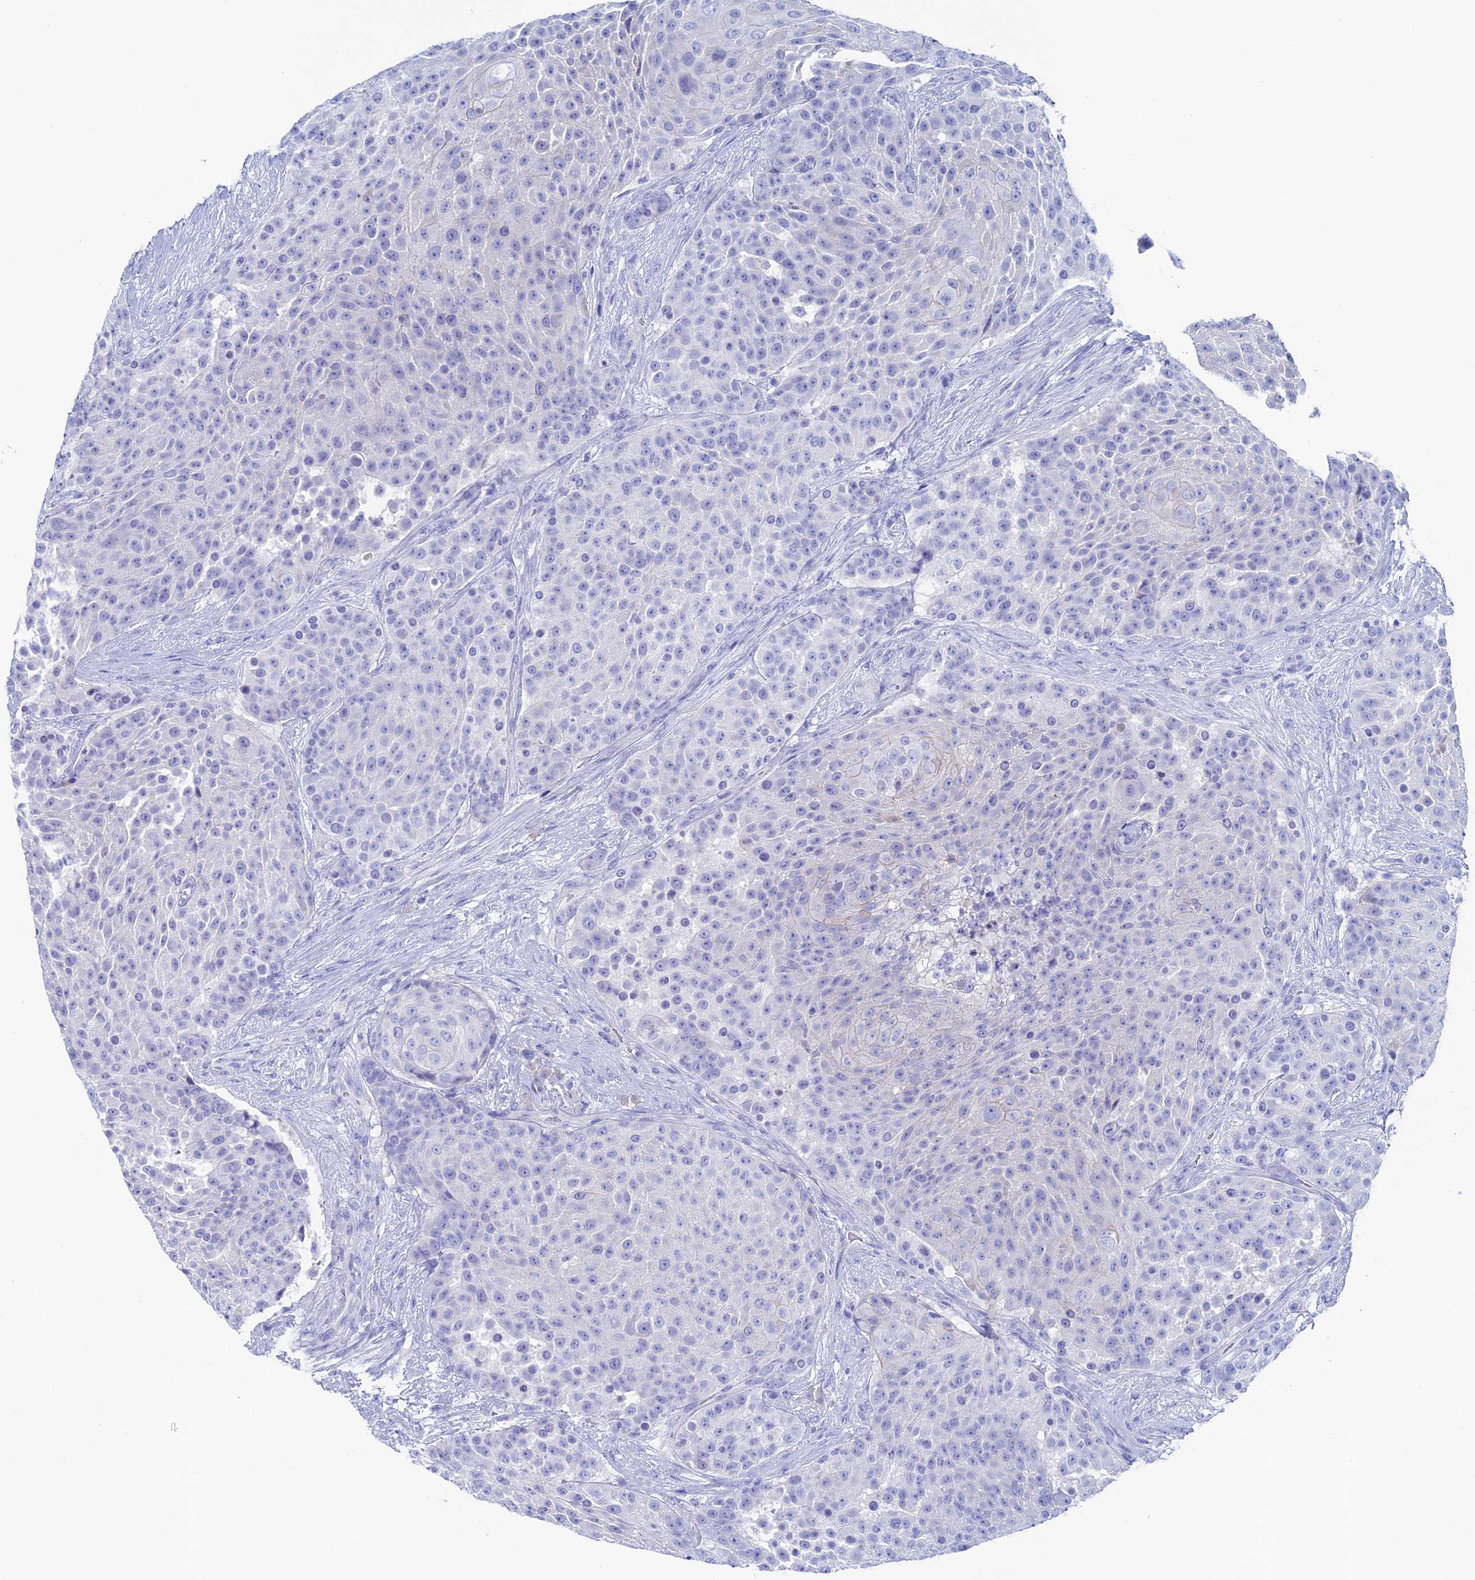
{"staining": {"intensity": "negative", "quantity": "none", "location": "none"}, "tissue": "urothelial cancer", "cell_type": "Tumor cells", "image_type": "cancer", "snomed": [{"axis": "morphology", "description": "Urothelial carcinoma, High grade"}, {"axis": "topography", "description": "Urinary bladder"}], "caption": "The immunohistochemistry histopathology image has no significant expression in tumor cells of urothelial cancer tissue.", "gene": "UNC119", "patient": {"sex": "female", "age": 63}}